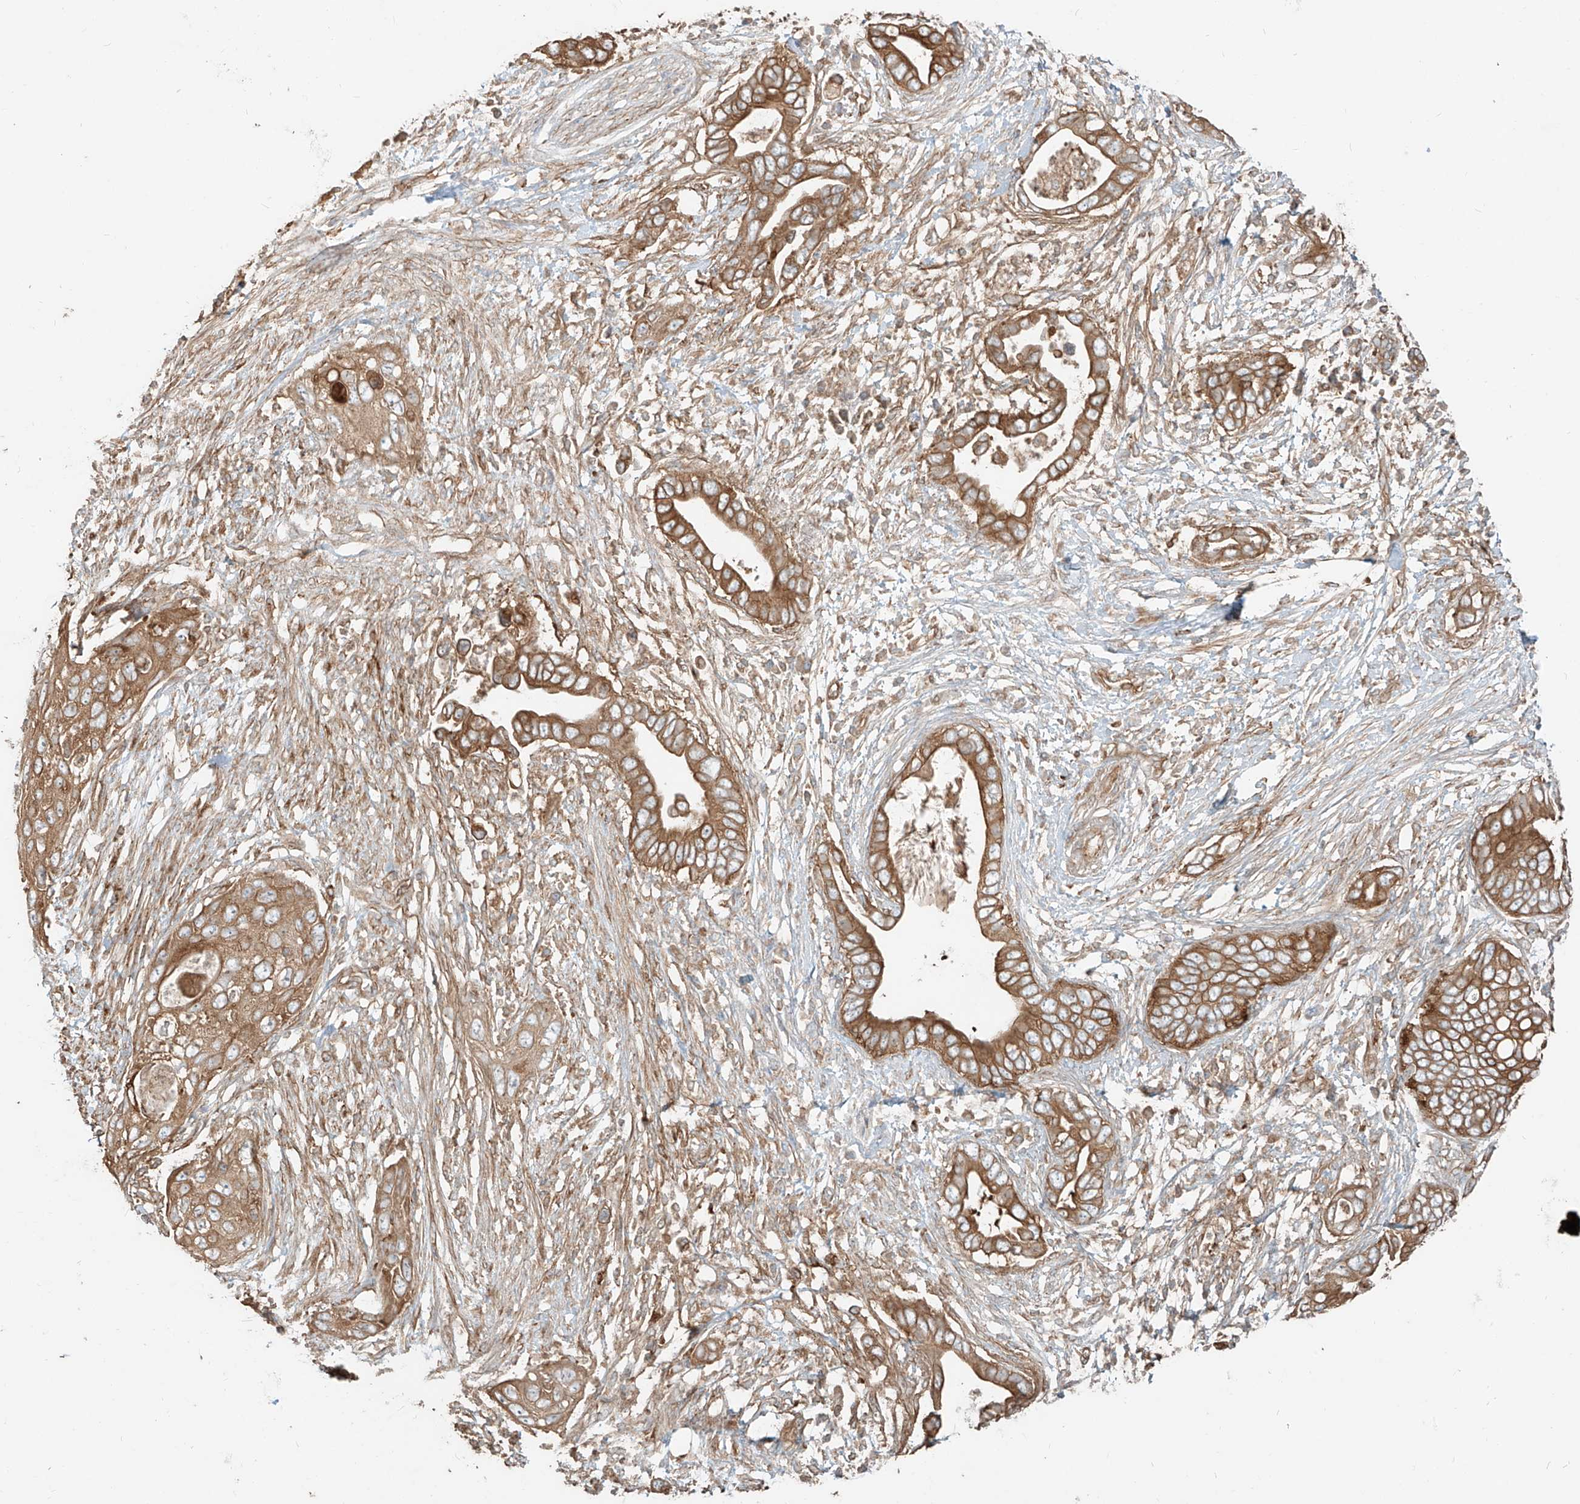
{"staining": {"intensity": "moderate", "quantity": ">75%", "location": "cytoplasmic/membranous"}, "tissue": "pancreatic cancer", "cell_type": "Tumor cells", "image_type": "cancer", "snomed": [{"axis": "morphology", "description": "Adenocarcinoma, NOS"}, {"axis": "topography", "description": "Pancreas"}], "caption": "Approximately >75% of tumor cells in pancreatic cancer exhibit moderate cytoplasmic/membranous protein staining as visualized by brown immunohistochemical staining.", "gene": "CCDC115", "patient": {"sex": "male", "age": 75}}